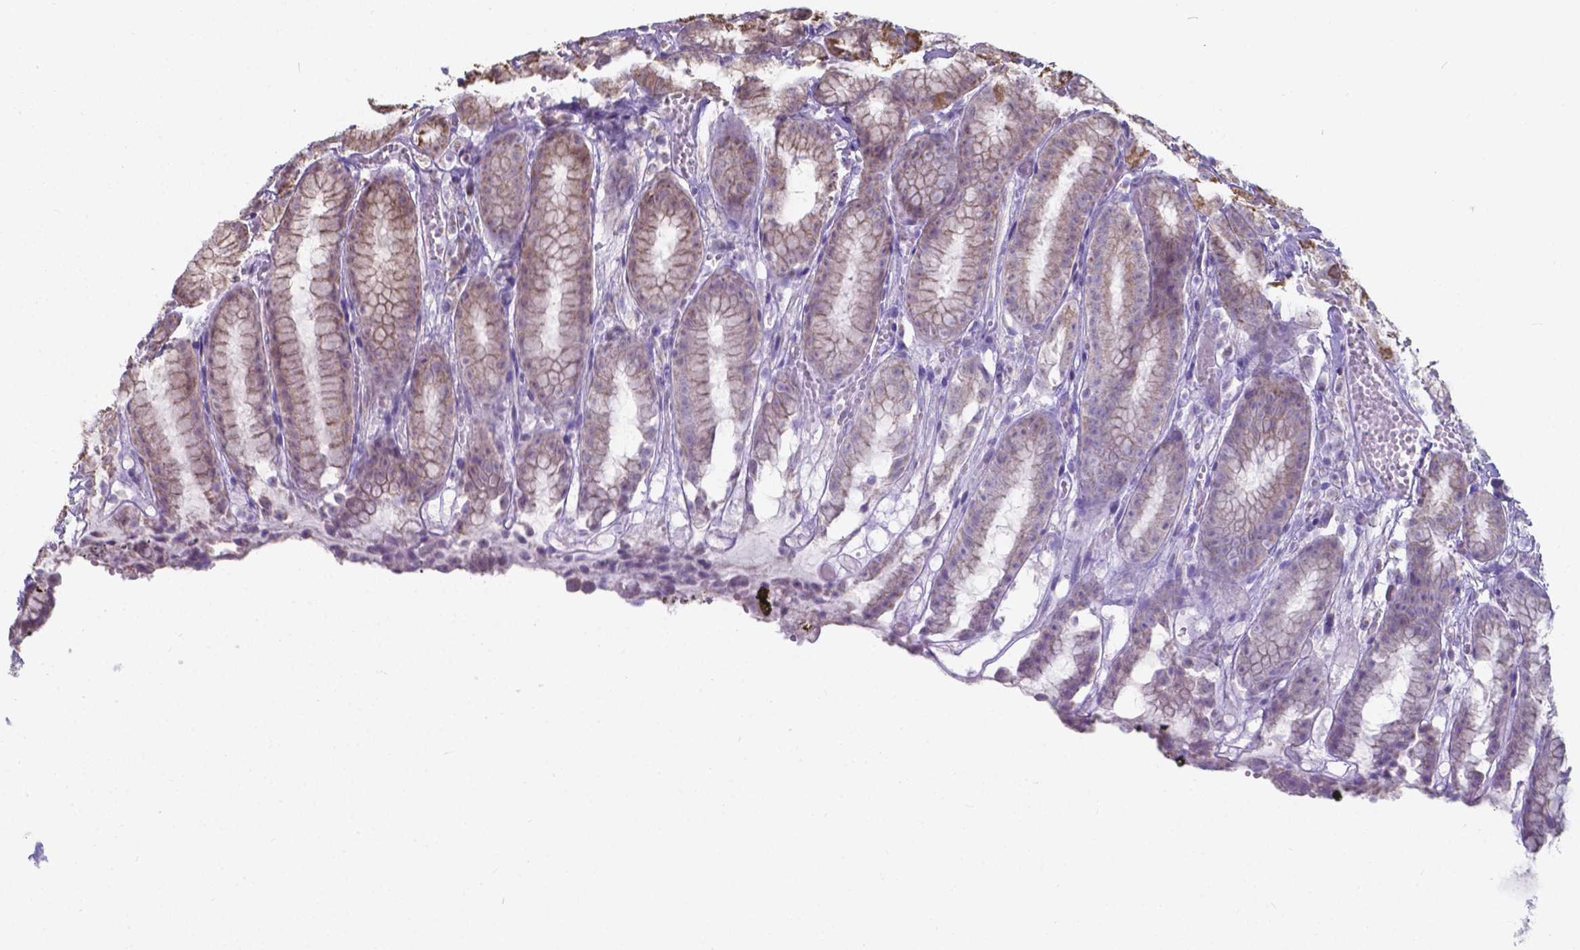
{"staining": {"intensity": "moderate", "quantity": "25%-75%", "location": "cytoplasmic/membranous"}, "tissue": "stomach", "cell_type": "Glandular cells", "image_type": "normal", "snomed": [{"axis": "morphology", "description": "Normal tissue, NOS"}, {"axis": "topography", "description": "Stomach"}], "caption": "Protein positivity by immunohistochemistry reveals moderate cytoplasmic/membranous expression in approximately 25%-75% of glandular cells in normal stomach.", "gene": "FAM114A1", "patient": {"sex": "male", "age": 70}}